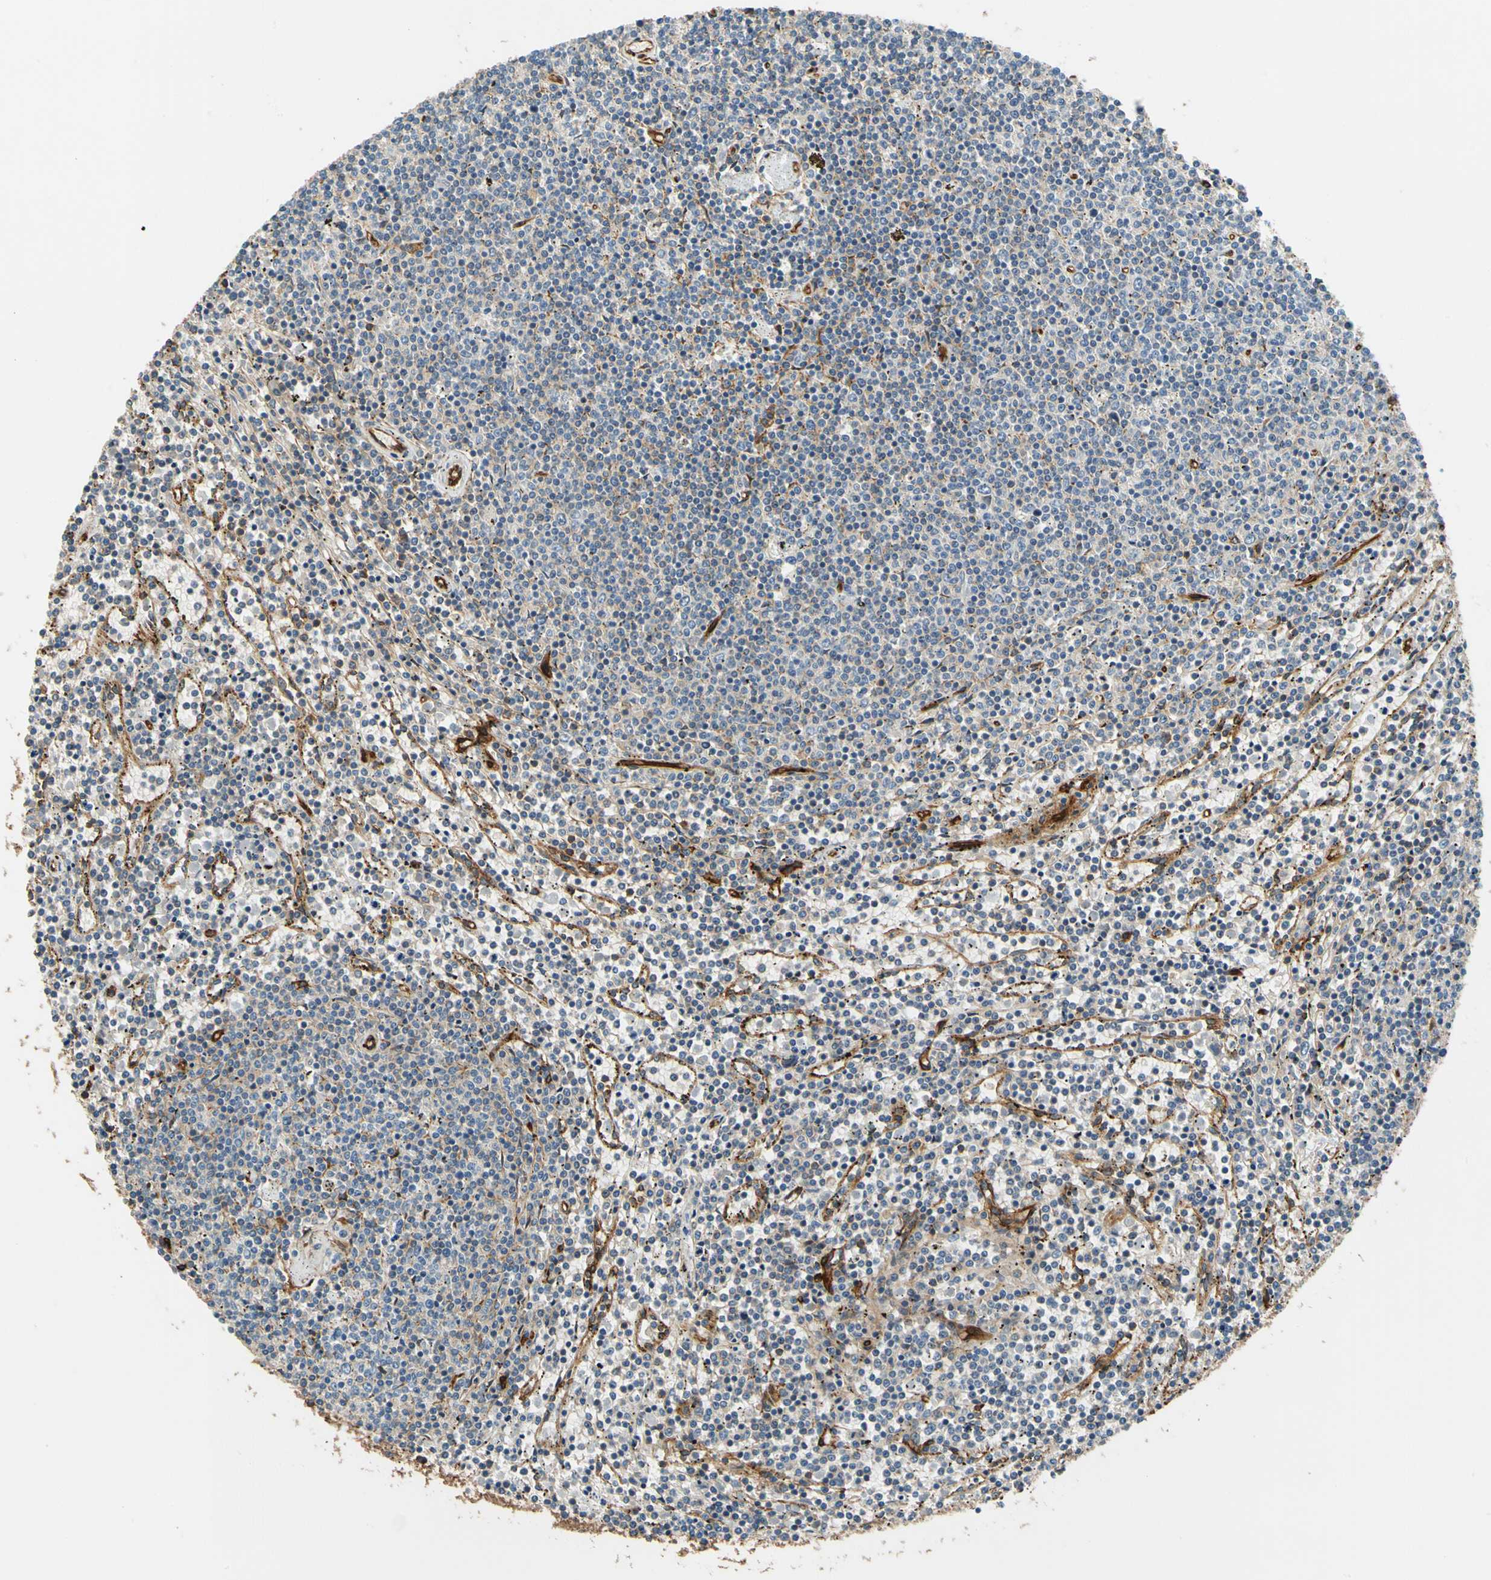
{"staining": {"intensity": "weak", "quantity": "<25%", "location": "cytoplasmic/membranous"}, "tissue": "lymphoma", "cell_type": "Tumor cells", "image_type": "cancer", "snomed": [{"axis": "morphology", "description": "Malignant lymphoma, non-Hodgkin's type, Low grade"}, {"axis": "topography", "description": "Spleen"}], "caption": "Malignant lymphoma, non-Hodgkin's type (low-grade) was stained to show a protein in brown. There is no significant positivity in tumor cells.", "gene": "SPTAN1", "patient": {"sex": "female", "age": 50}}